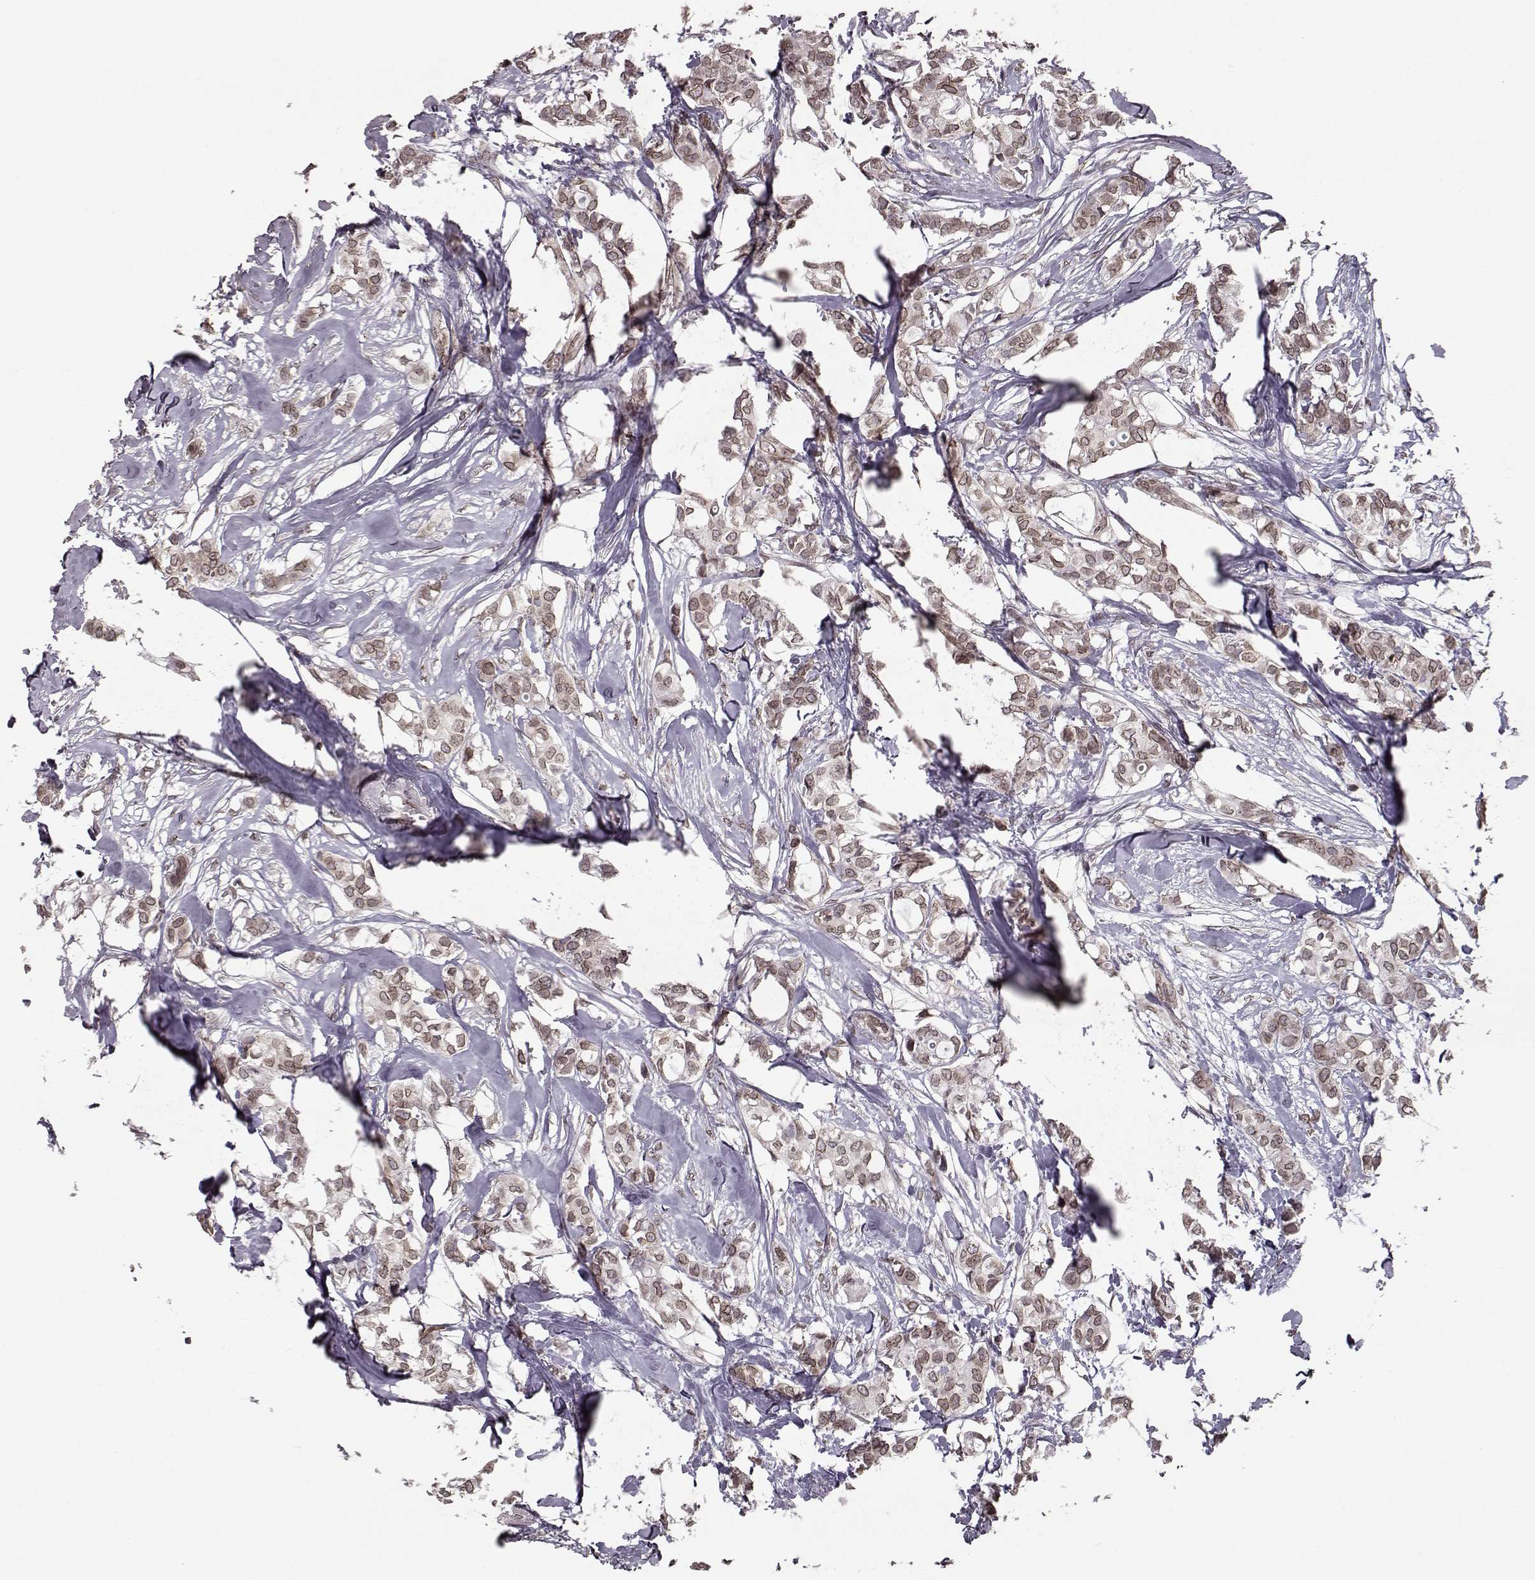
{"staining": {"intensity": "weak", "quantity": ">75%", "location": "cytoplasmic/membranous,nuclear"}, "tissue": "breast cancer", "cell_type": "Tumor cells", "image_type": "cancer", "snomed": [{"axis": "morphology", "description": "Duct carcinoma"}, {"axis": "topography", "description": "Breast"}], "caption": "Protein expression analysis of infiltrating ductal carcinoma (breast) shows weak cytoplasmic/membranous and nuclear expression in about >75% of tumor cells.", "gene": "NUP37", "patient": {"sex": "female", "age": 62}}